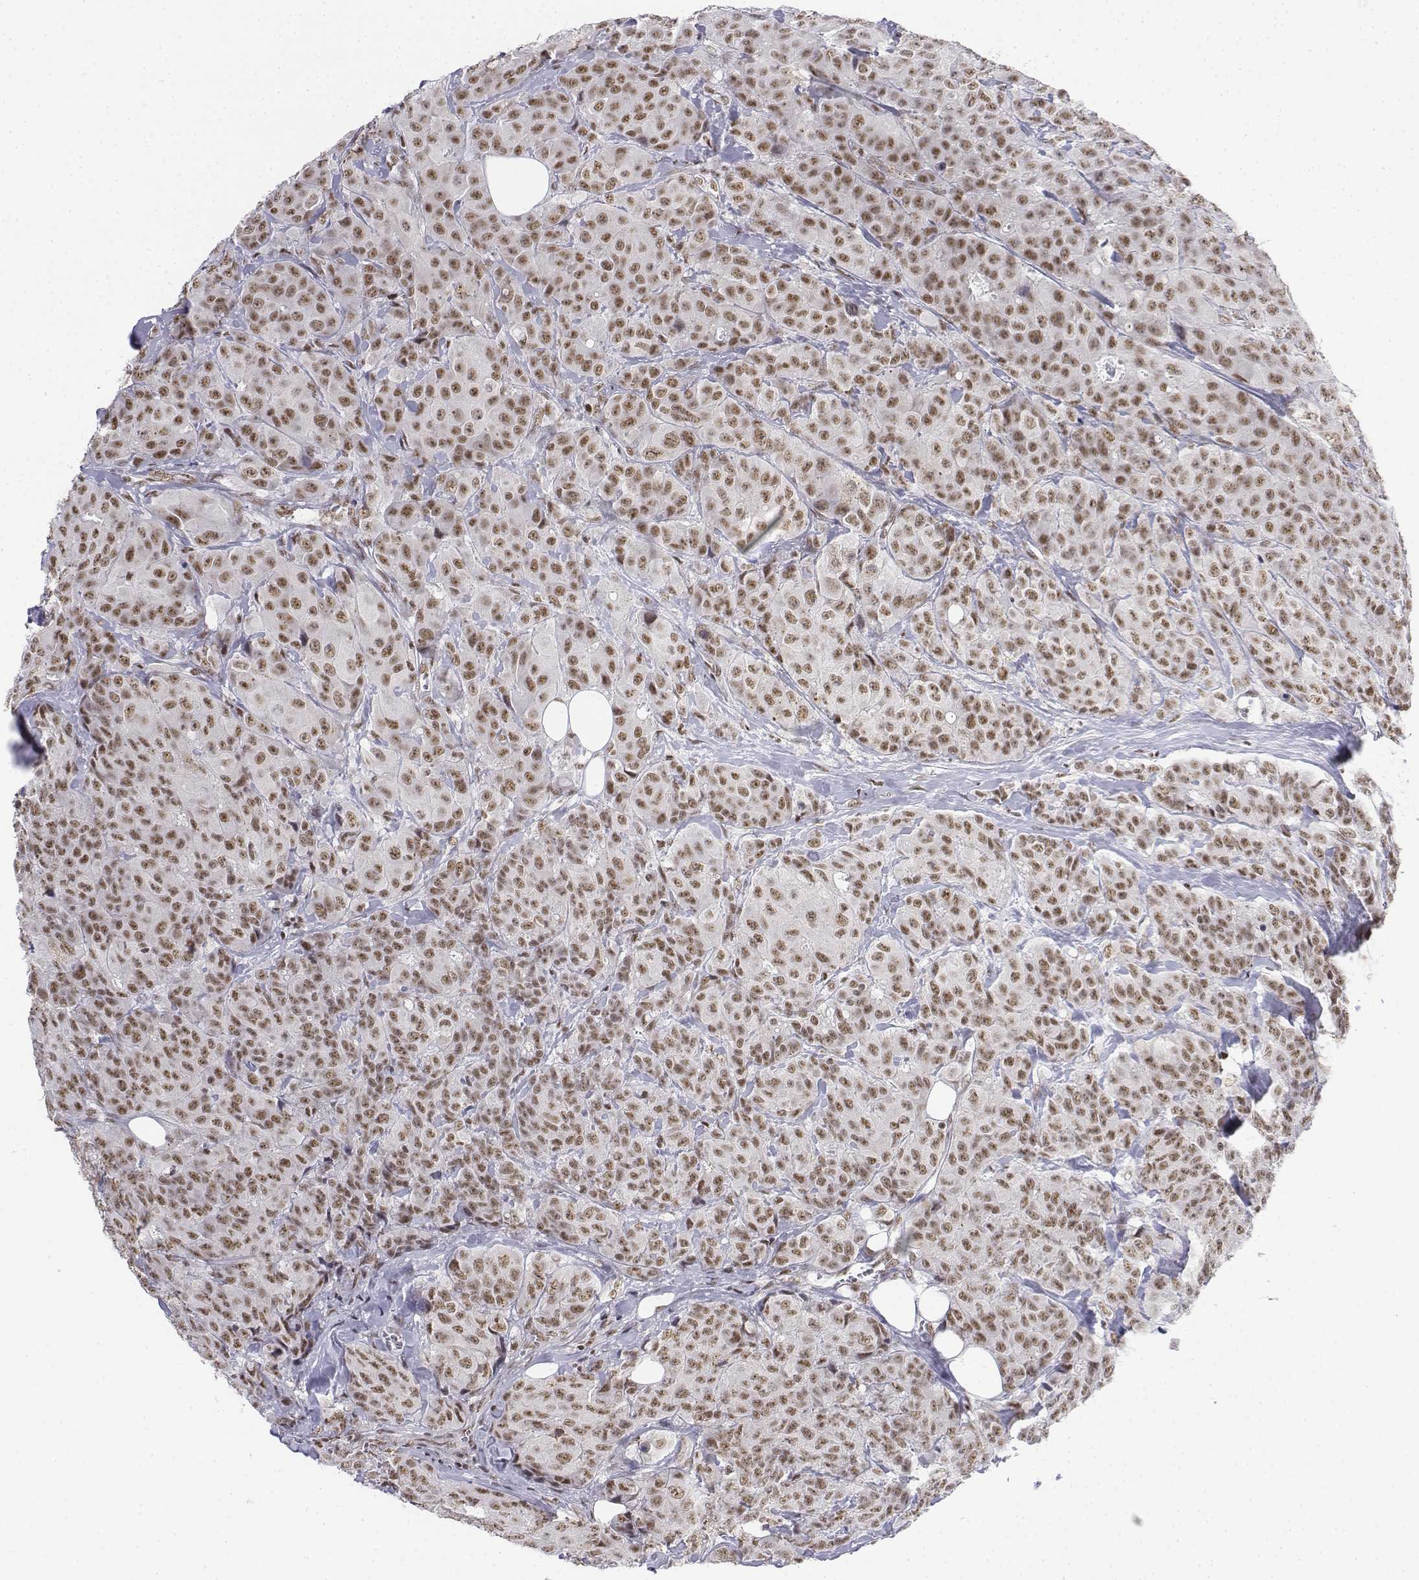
{"staining": {"intensity": "moderate", "quantity": ">75%", "location": "nuclear"}, "tissue": "breast cancer", "cell_type": "Tumor cells", "image_type": "cancer", "snomed": [{"axis": "morphology", "description": "Duct carcinoma"}, {"axis": "topography", "description": "Breast"}], "caption": "Moderate nuclear expression is identified in approximately >75% of tumor cells in breast cancer.", "gene": "SETD1A", "patient": {"sex": "female", "age": 43}}